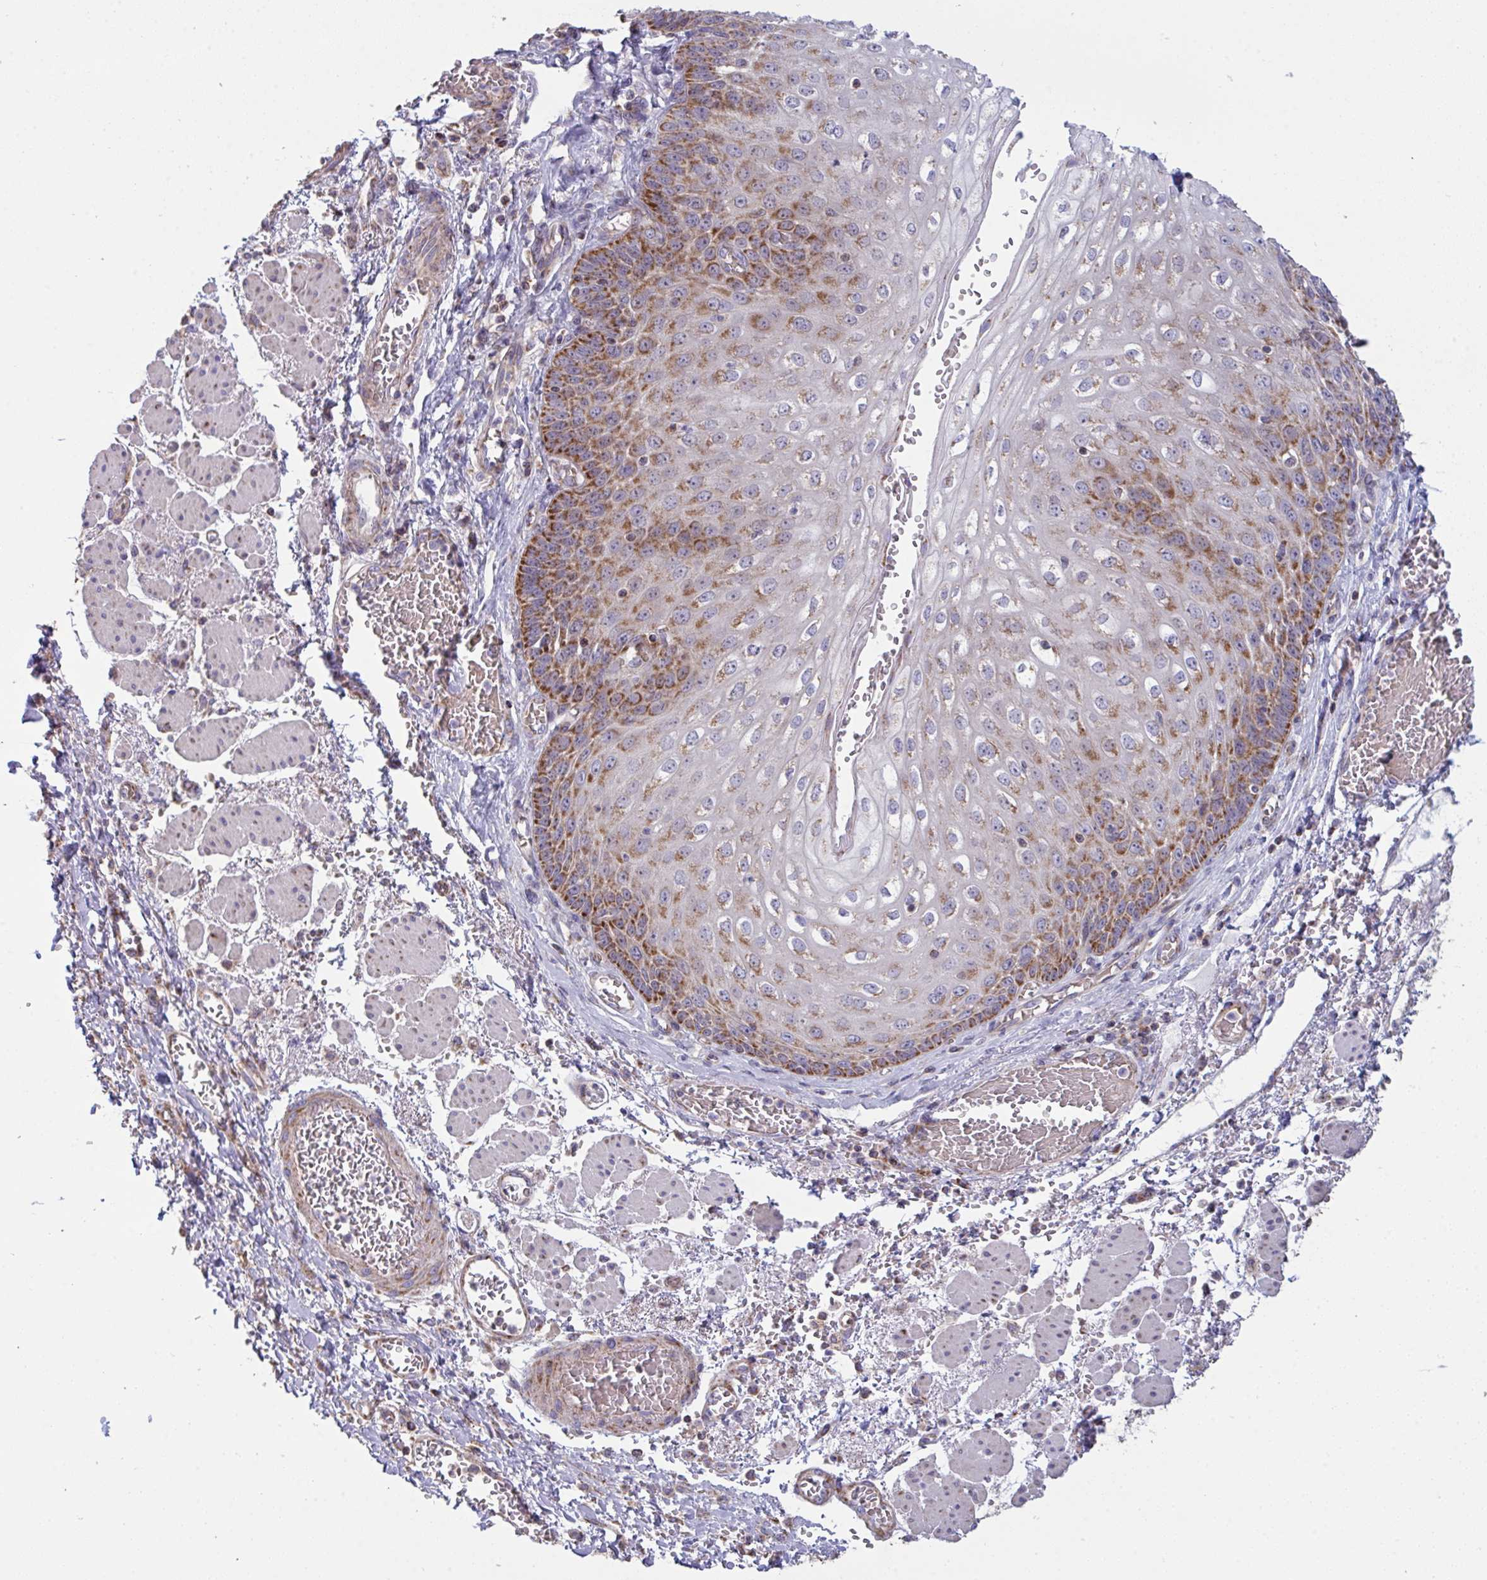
{"staining": {"intensity": "strong", "quantity": ">75%", "location": "cytoplasmic/membranous"}, "tissue": "esophagus", "cell_type": "Squamous epithelial cells", "image_type": "normal", "snomed": [{"axis": "morphology", "description": "Normal tissue, NOS"}, {"axis": "morphology", "description": "Adenocarcinoma, NOS"}, {"axis": "topography", "description": "Esophagus"}], "caption": "Immunohistochemical staining of unremarkable esophagus exhibits high levels of strong cytoplasmic/membranous positivity in about >75% of squamous epithelial cells.", "gene": "MICOS10", "patient": {"sex": "male", "age": 81}}